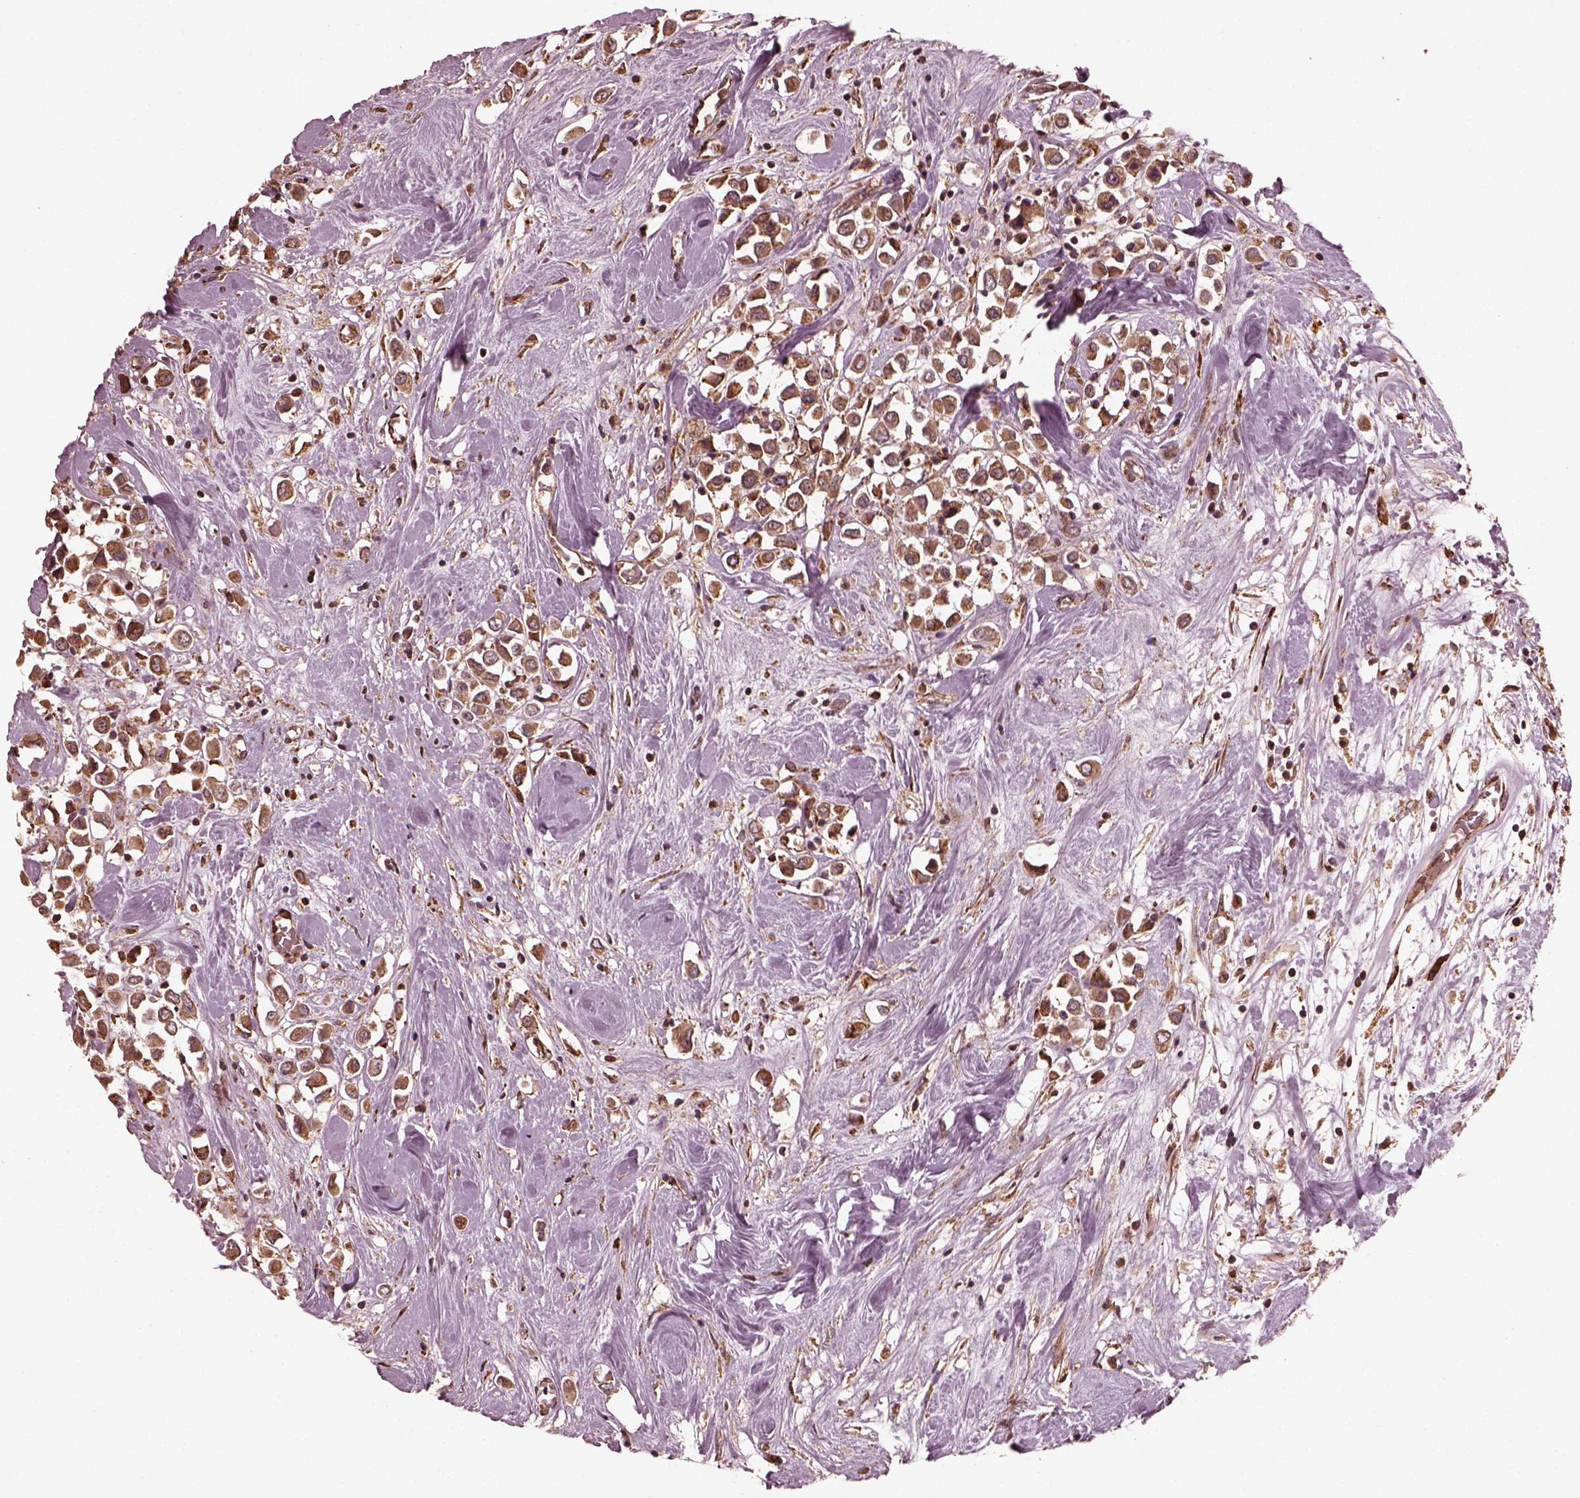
{"staining": {"intensity": "moderate", "quantity": ">75%", "location": "cytoplasmic/membranous"}, "tissue": "breast cancer", "cell_type": "Tumor cells", "image_type": "cancer", "snomed": [{"axis": "morphology", "description": "Duct carcinoma"}, {"axis": "topography", "description": "Breast"}], "caption": "This is an image of immunohistochemistry staining of breast intraductal carcinoma, which shows moderate positivity in the cytoplasmic/membranous of tumor cells.", "gene": "ZNF292", "patient": {"sex": "female", "age": 61}}